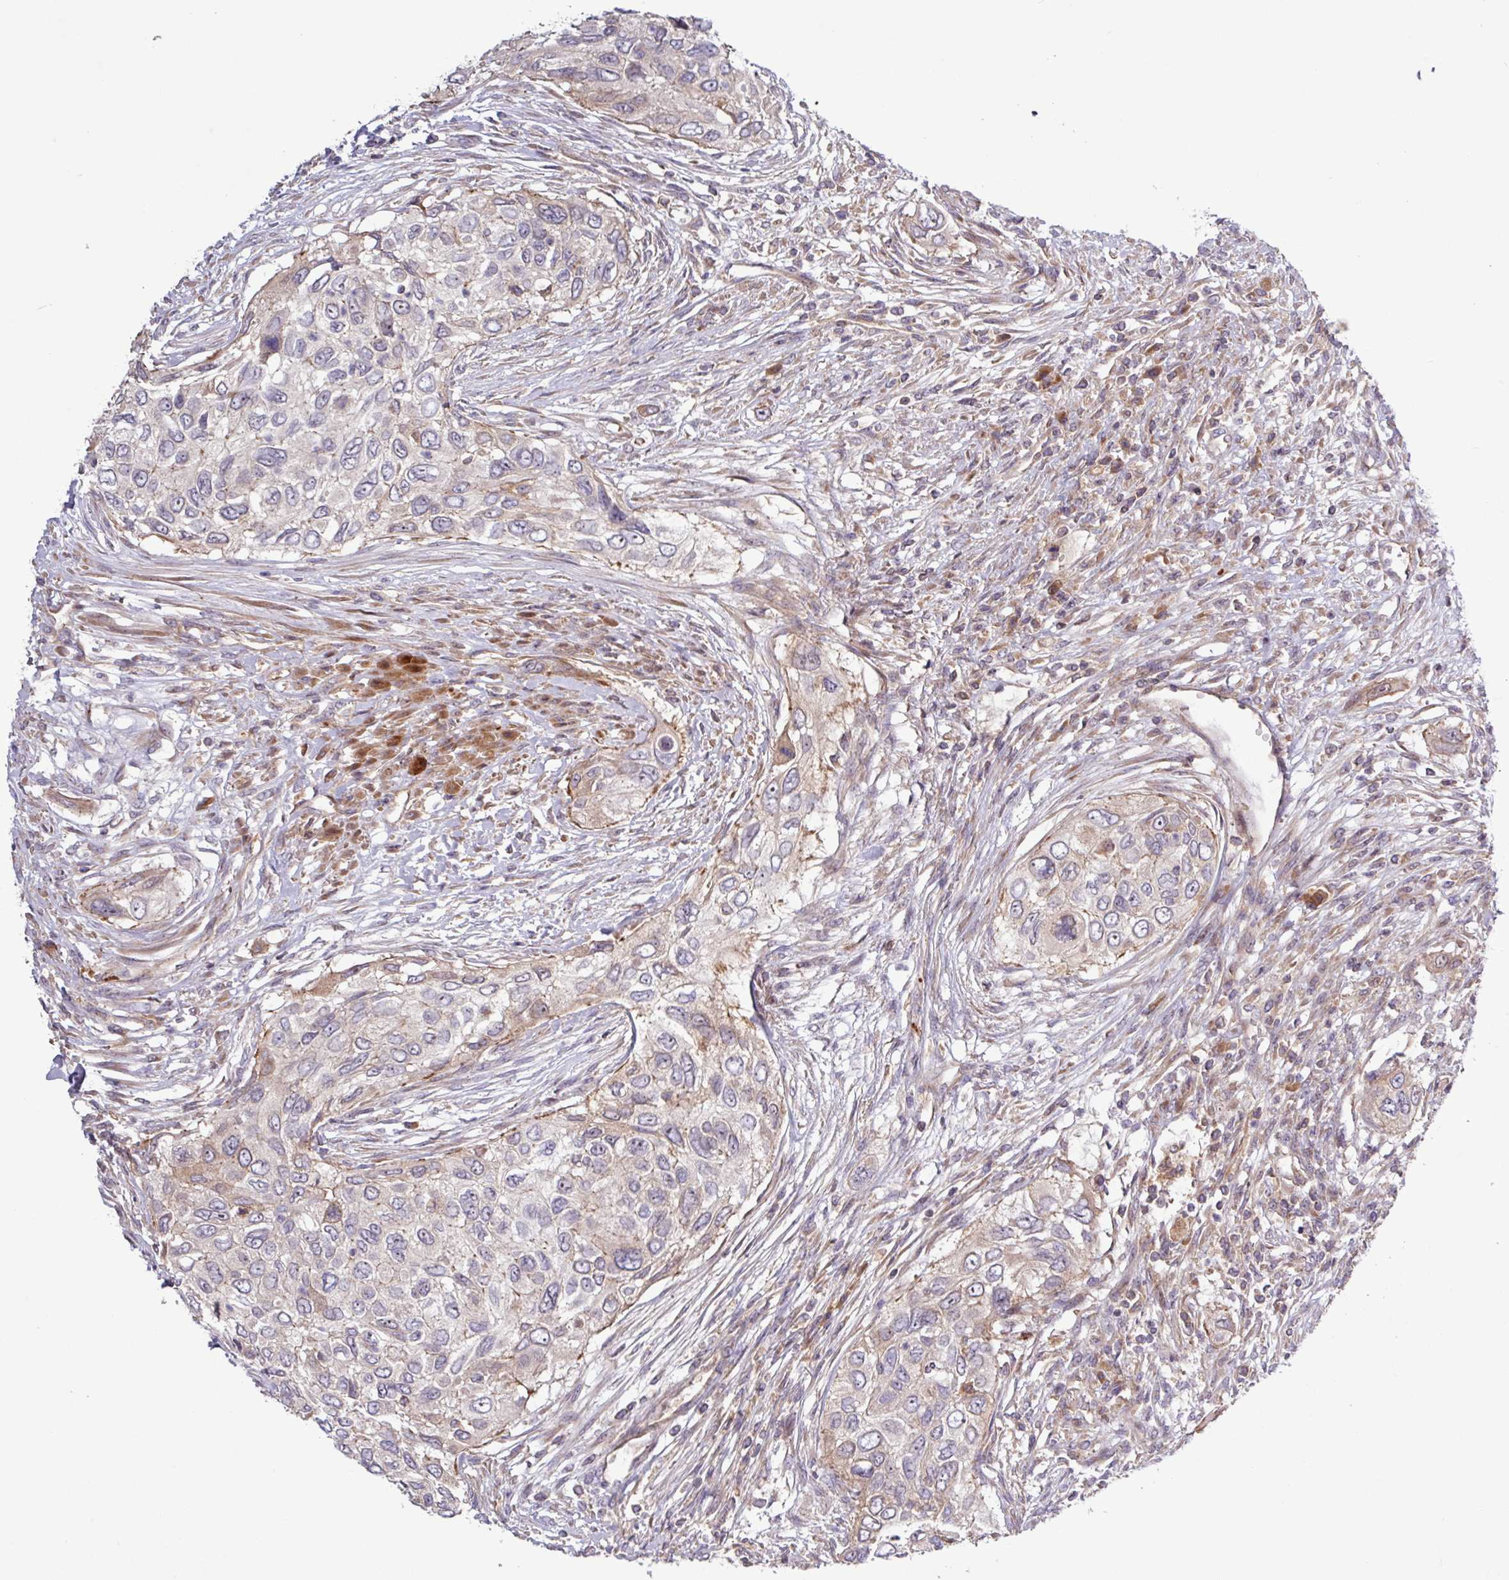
{"staining": {"intensity": "weak", "quantity": "<25%", "location": "cytoplasmic/membranous"}, "tissue": "urothelial cancer", "cell_type": "Tumor cells", "image_type": "cancer", "snomed": [{"axis": "morphology", "description": "Urothelial carcinoma, High grade"}, {"axis": "topography", "description": "Urinary bladder"}], "caption": "Urothelial cancer was stained to show a protein in brown. There is no significant staining in tumor cells.", "gene": "TNFSF12", "patient": {"sex": "female", "age": 60}}